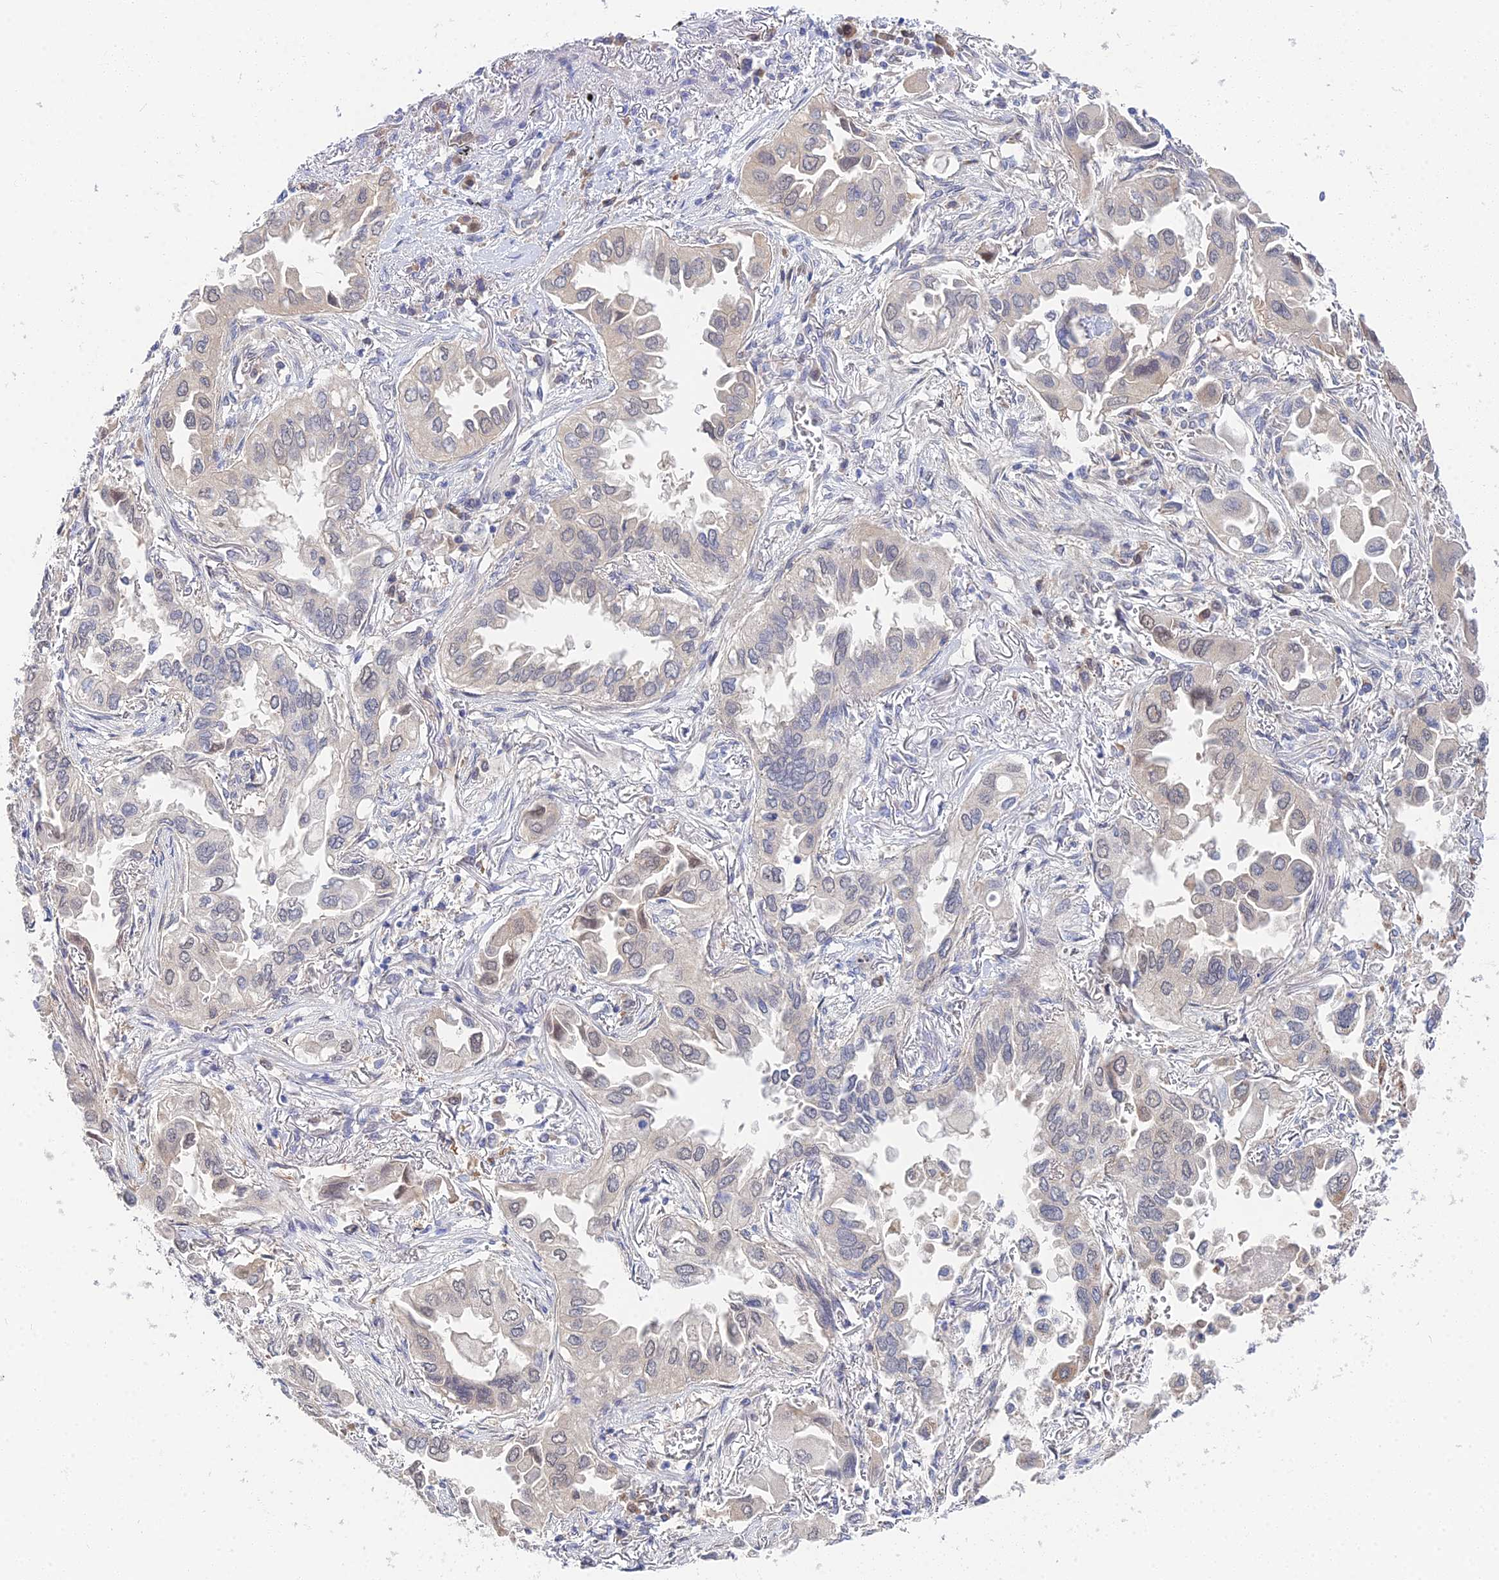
{"staining": {"intensity": "weak", "quantity": "<25%", "location": "nuclear"}, "tissue": "lung cancer", "cell_type": "Tumor cells", "image_type": "cancer", "snomed": [{"axis": "morphology", "description": "Adenocarcinoma, NOS"}, {"axis": "topography", "description": "Lung"}], "caption": "Tumor cells show no significant protein expression in lung adenocarcinoma.", "gene": "DNAH14", "patient": {"sex": "female", "age": 76}}